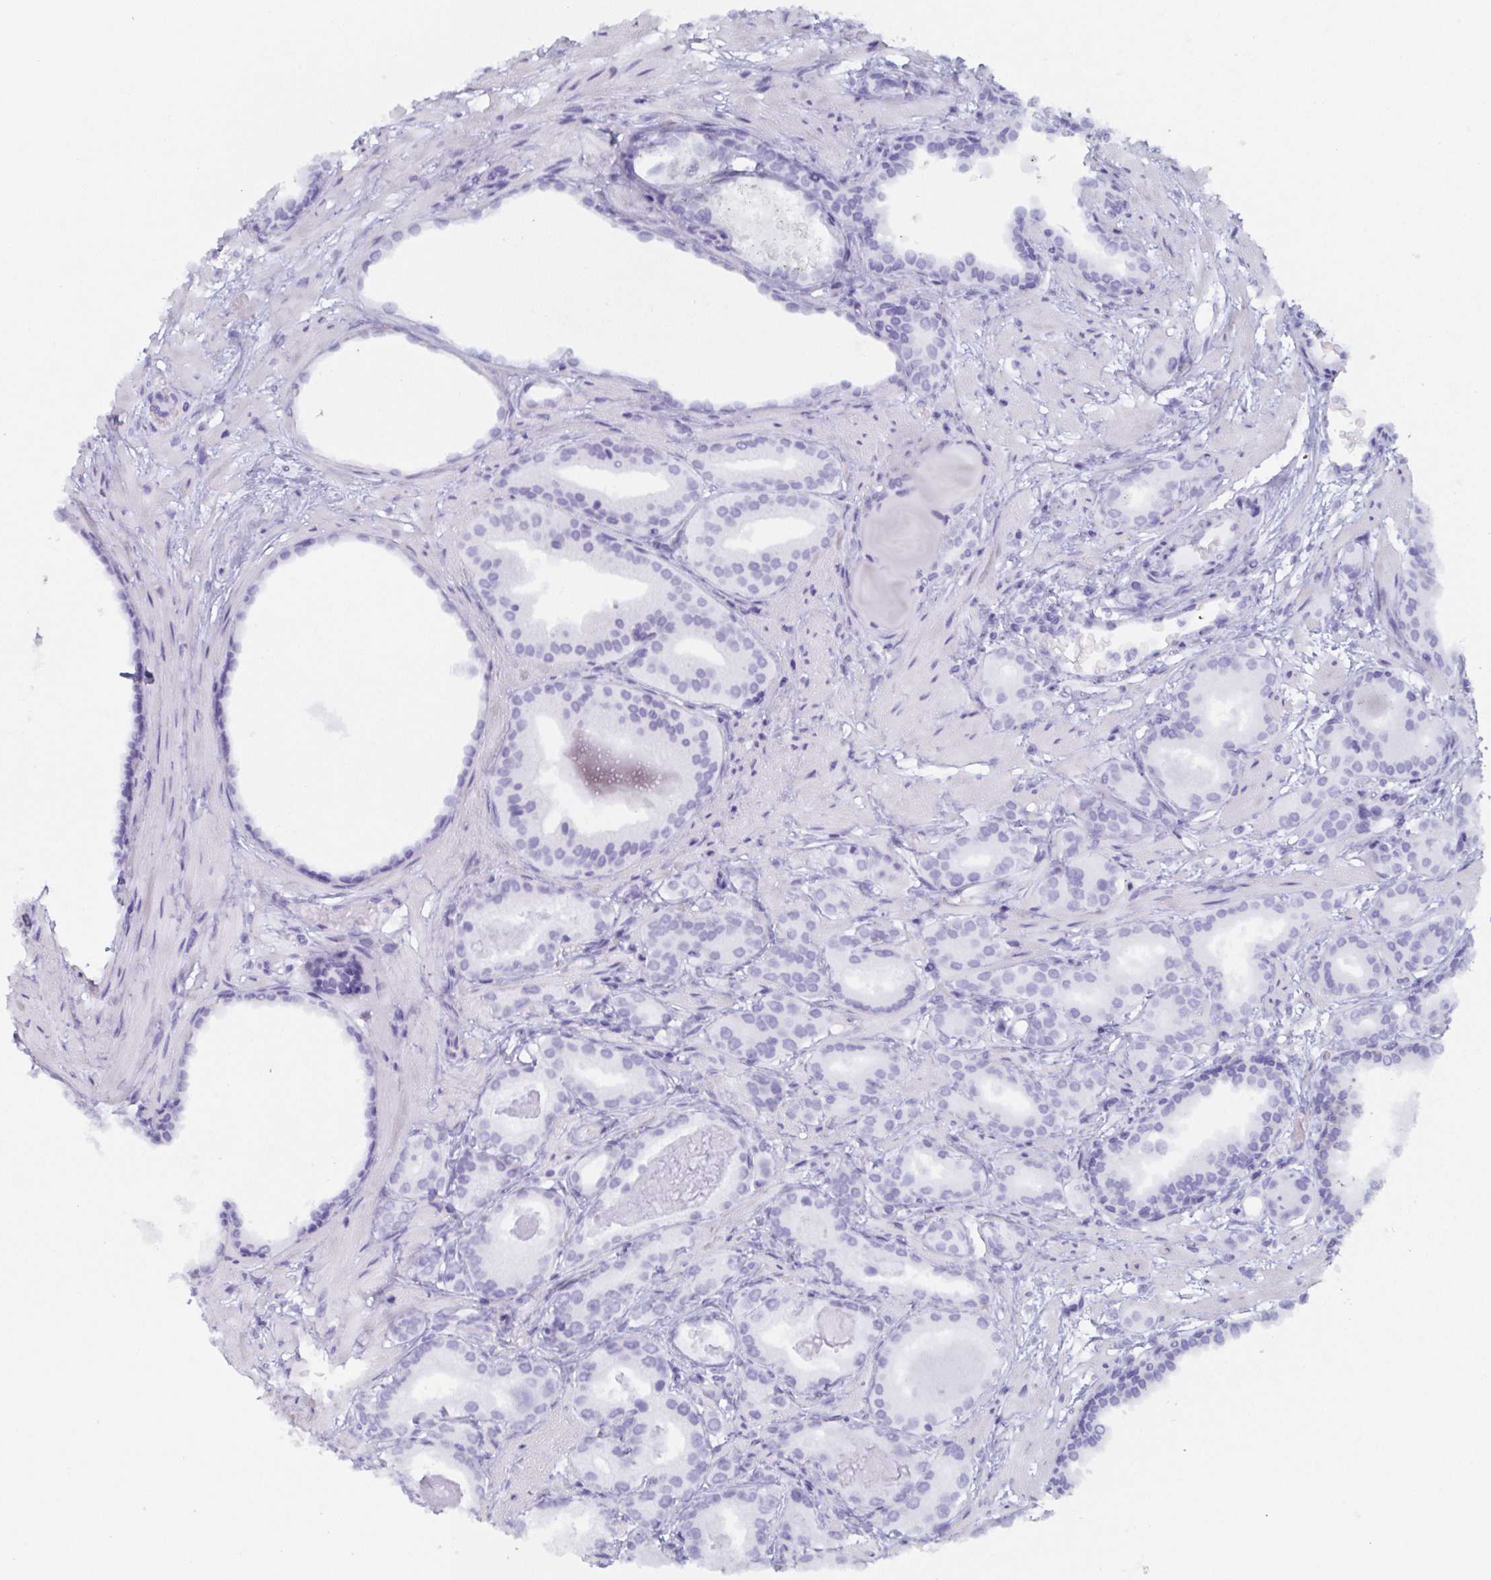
{"staining": {"intensity": "negative", "quantity": "none", "location": "none"}, "tissue": "prostate cancer", "cell_type": "Tumor cells", "image_type": "cancer", "snomed": [{"axis": "morphology", "description": "Adenocarcinoma, Low grade"}, {"axis": "topography", "description": "Prostate"}], "caption": "A high-resolution photomicrograph shows immunohistochemistry staining of adenocarcinoma (low-grade) (prostate), which exhibits no significant expression in tumor cells.", "gene": "AGFG2", "patient": {"sex": "male", "age": 64}}